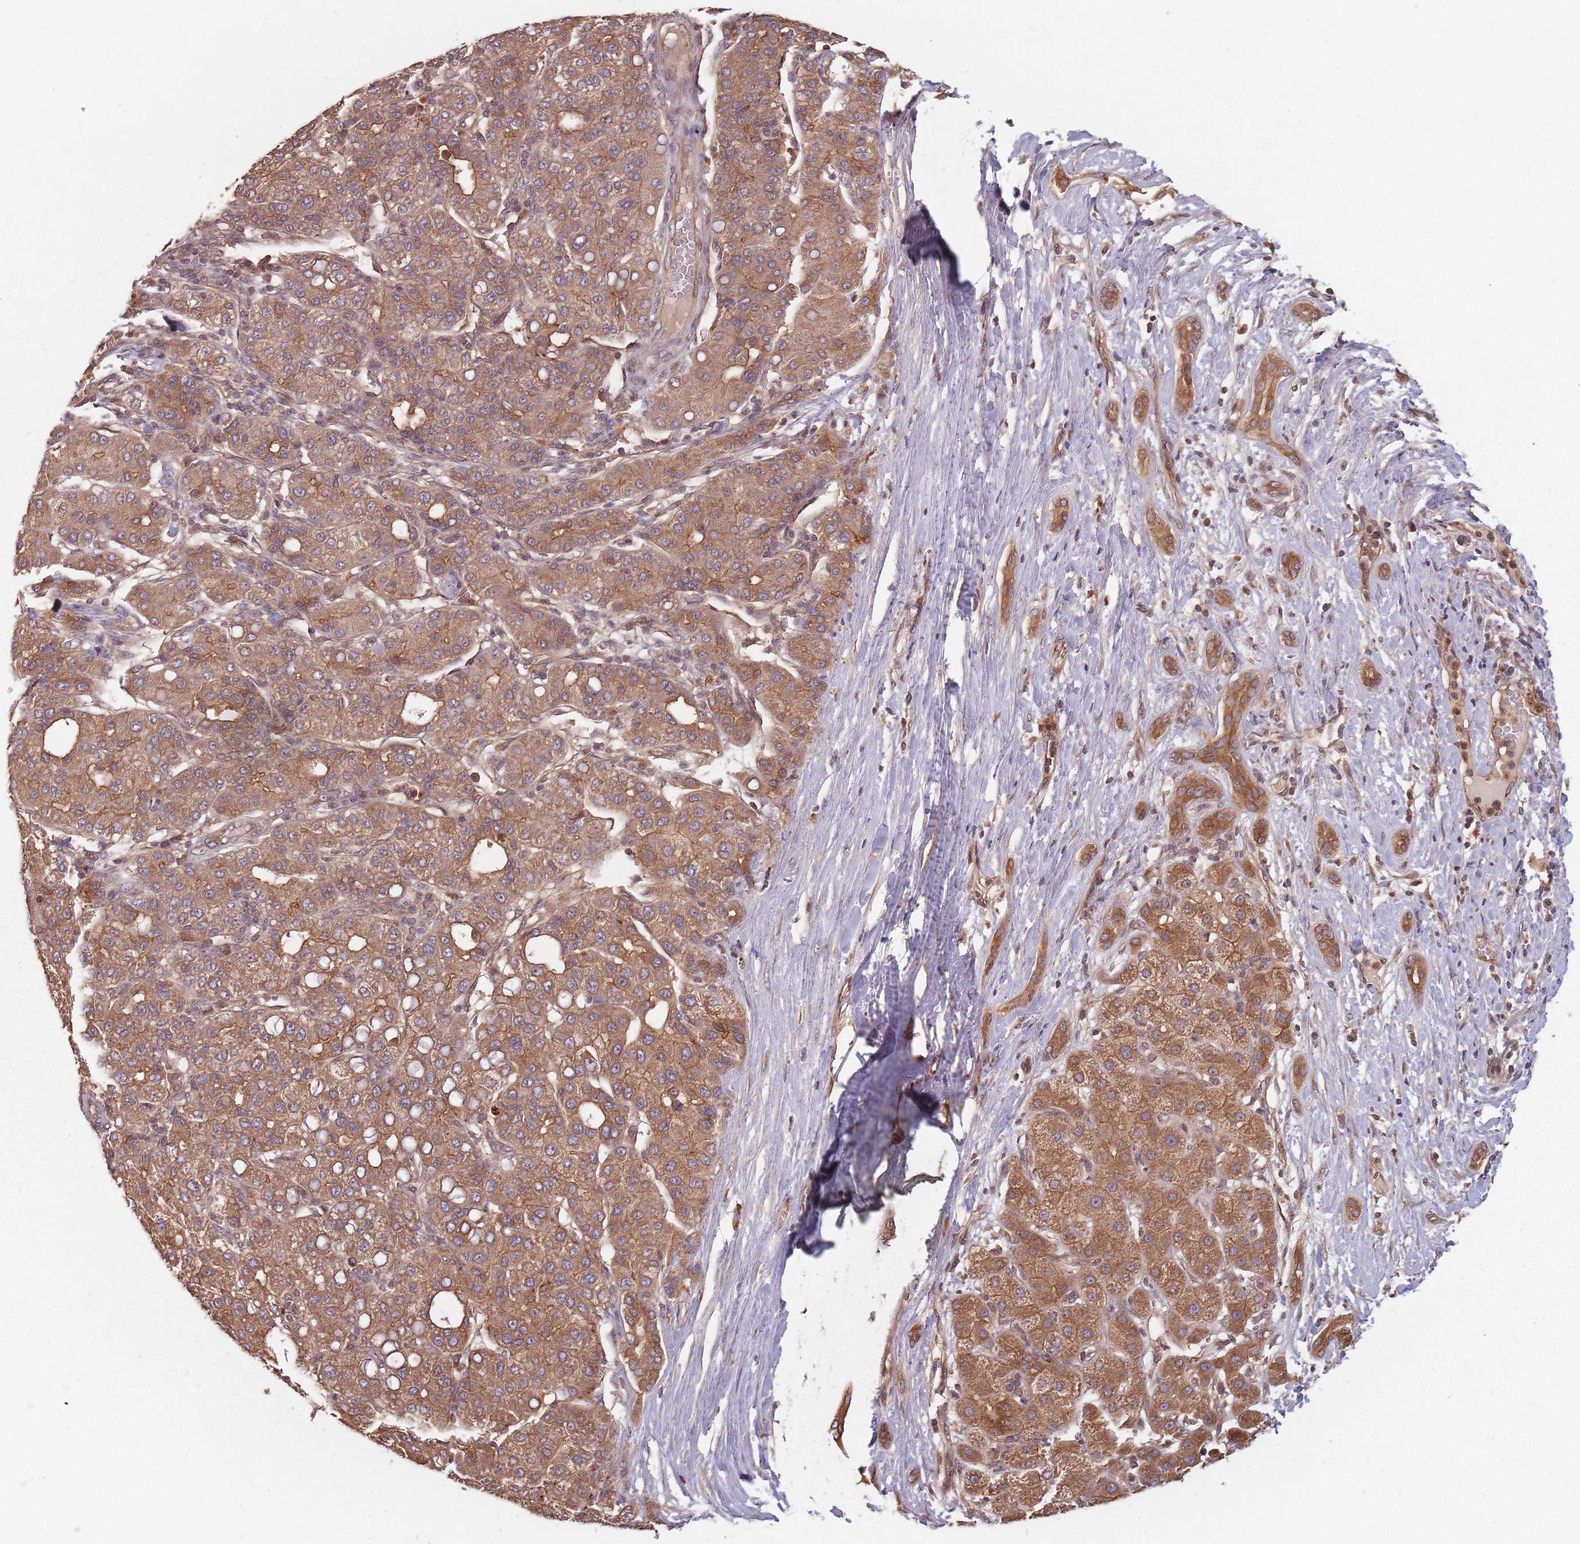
{"staining": {"intensity": "strong", "quantity": ">75%", "location": "cytoplasmic/membranous"}, "tissue": "liver cancer", "cell_type": "Tumor cells", "image_type": "cancer", "snomed": [{"axis": "morphology", "description": "Carcinoma, Hepatocellular, NOS"}, {"axis": "topography", "description": "Liver"}], "caption": "Brown immunohistochemical staining in hepatocellular carcinoma (liver) reveals strong cytoplasmic/membranous expression in about >75% of tumor cells.", "gene": "C3orf14", "patient": {"sex": "male", "age": 65}}